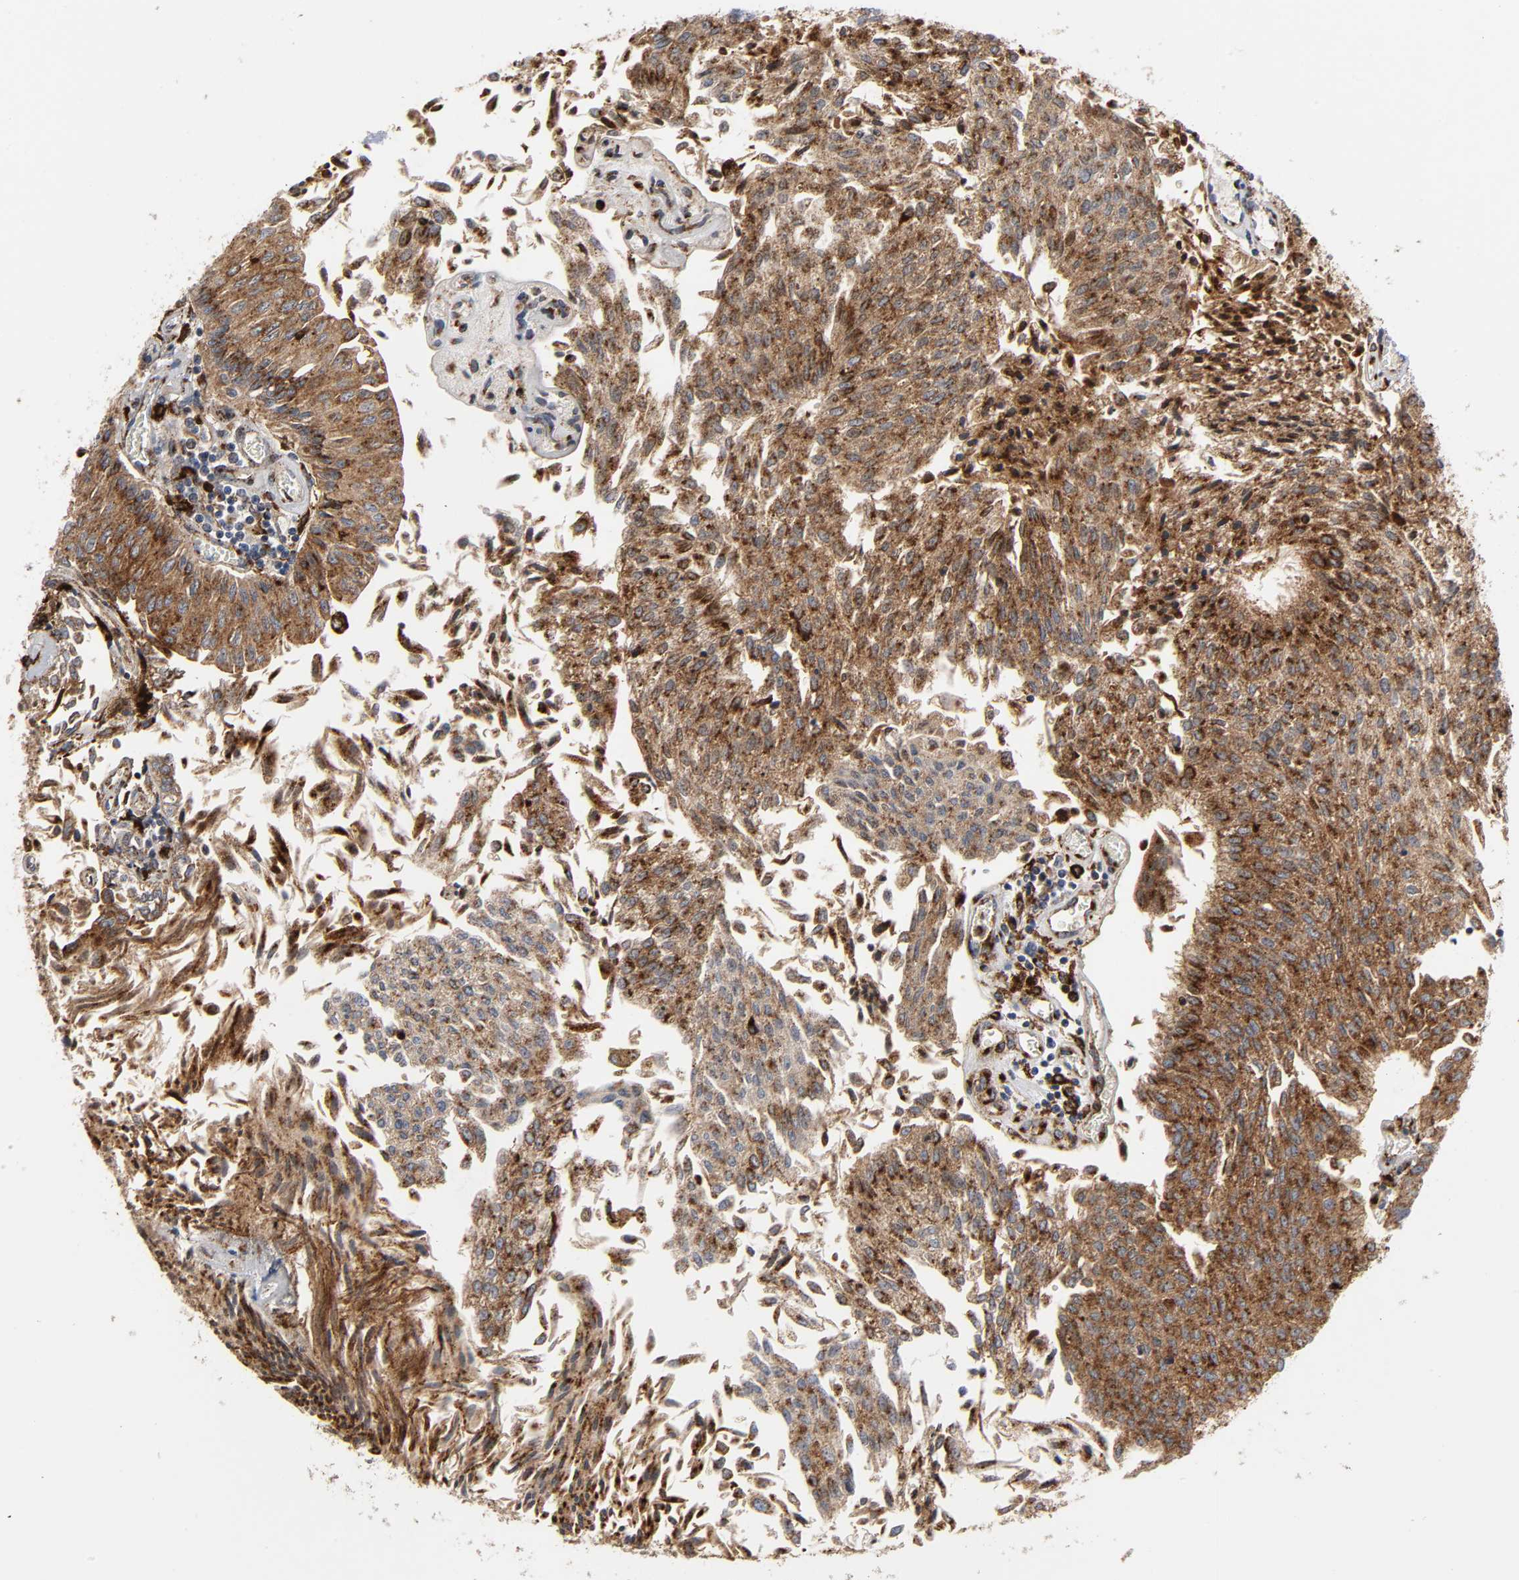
{"staining": {"intensity": "moderate", "quantity": ">75%", "location": "cytoplasmic/membranous"}, "tissue": "urothelial cancer", "cell_type": "Tumor cells", "image_type": "cancer", "snomed": [{"axis": "morphology", "description": "Urothelial carcinoma, Low grade"}, {"axis": "topography", "description": "Urinary bladder"}], "caption": "Moderate cytoplasmic/membranous staining is identified in approximately >75% of tumor cells in urothelial cancer. (Brightfield microscopy of DAB IHC at high magnification).", "gene": "PSAP", "patient": {"sex": "male", "age": 86}}